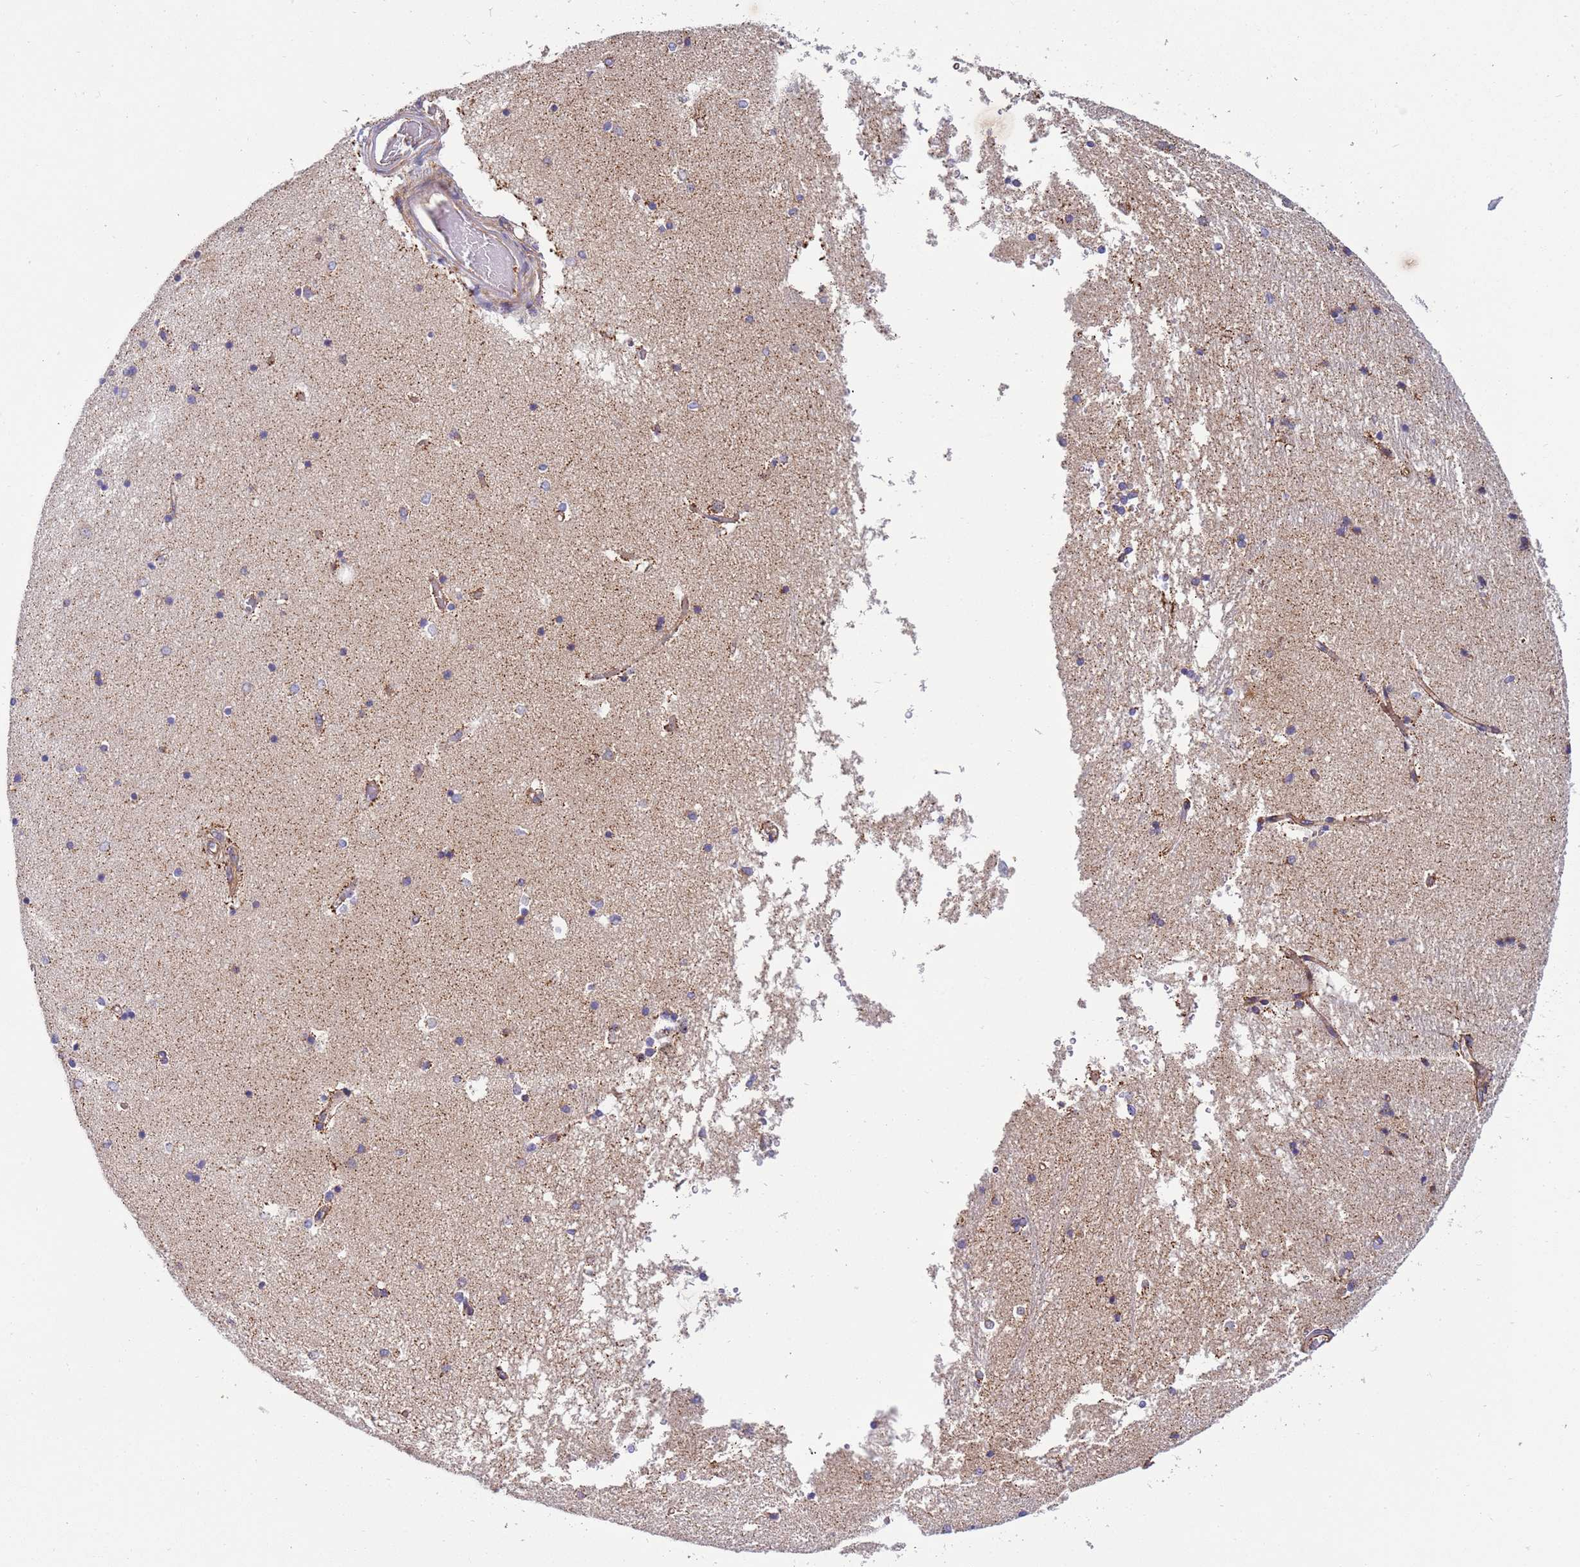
{"staining": {"intensity": "weak", "quantity": "<25%", "location": "cytoplasmic/membranous"}, "tissue": "hippocampus", "cell_type": "Glial cells", "image_type": "normal", "snomed": [{"axis": "morphology", "description": "Normal tissue, NOS"}, {"axis": "topography", "description": "Hippocampus"}], "caption": "Glial cells show no significant positivity in normal hippocampus. The staining was performed using DAB to visualize the protein expression in brown, while the nuclei were stained in blue with hematoxylin (Magnification: 20x).", "gene": "MRPL20", "patient": {"sex": "male", "age": 45}}